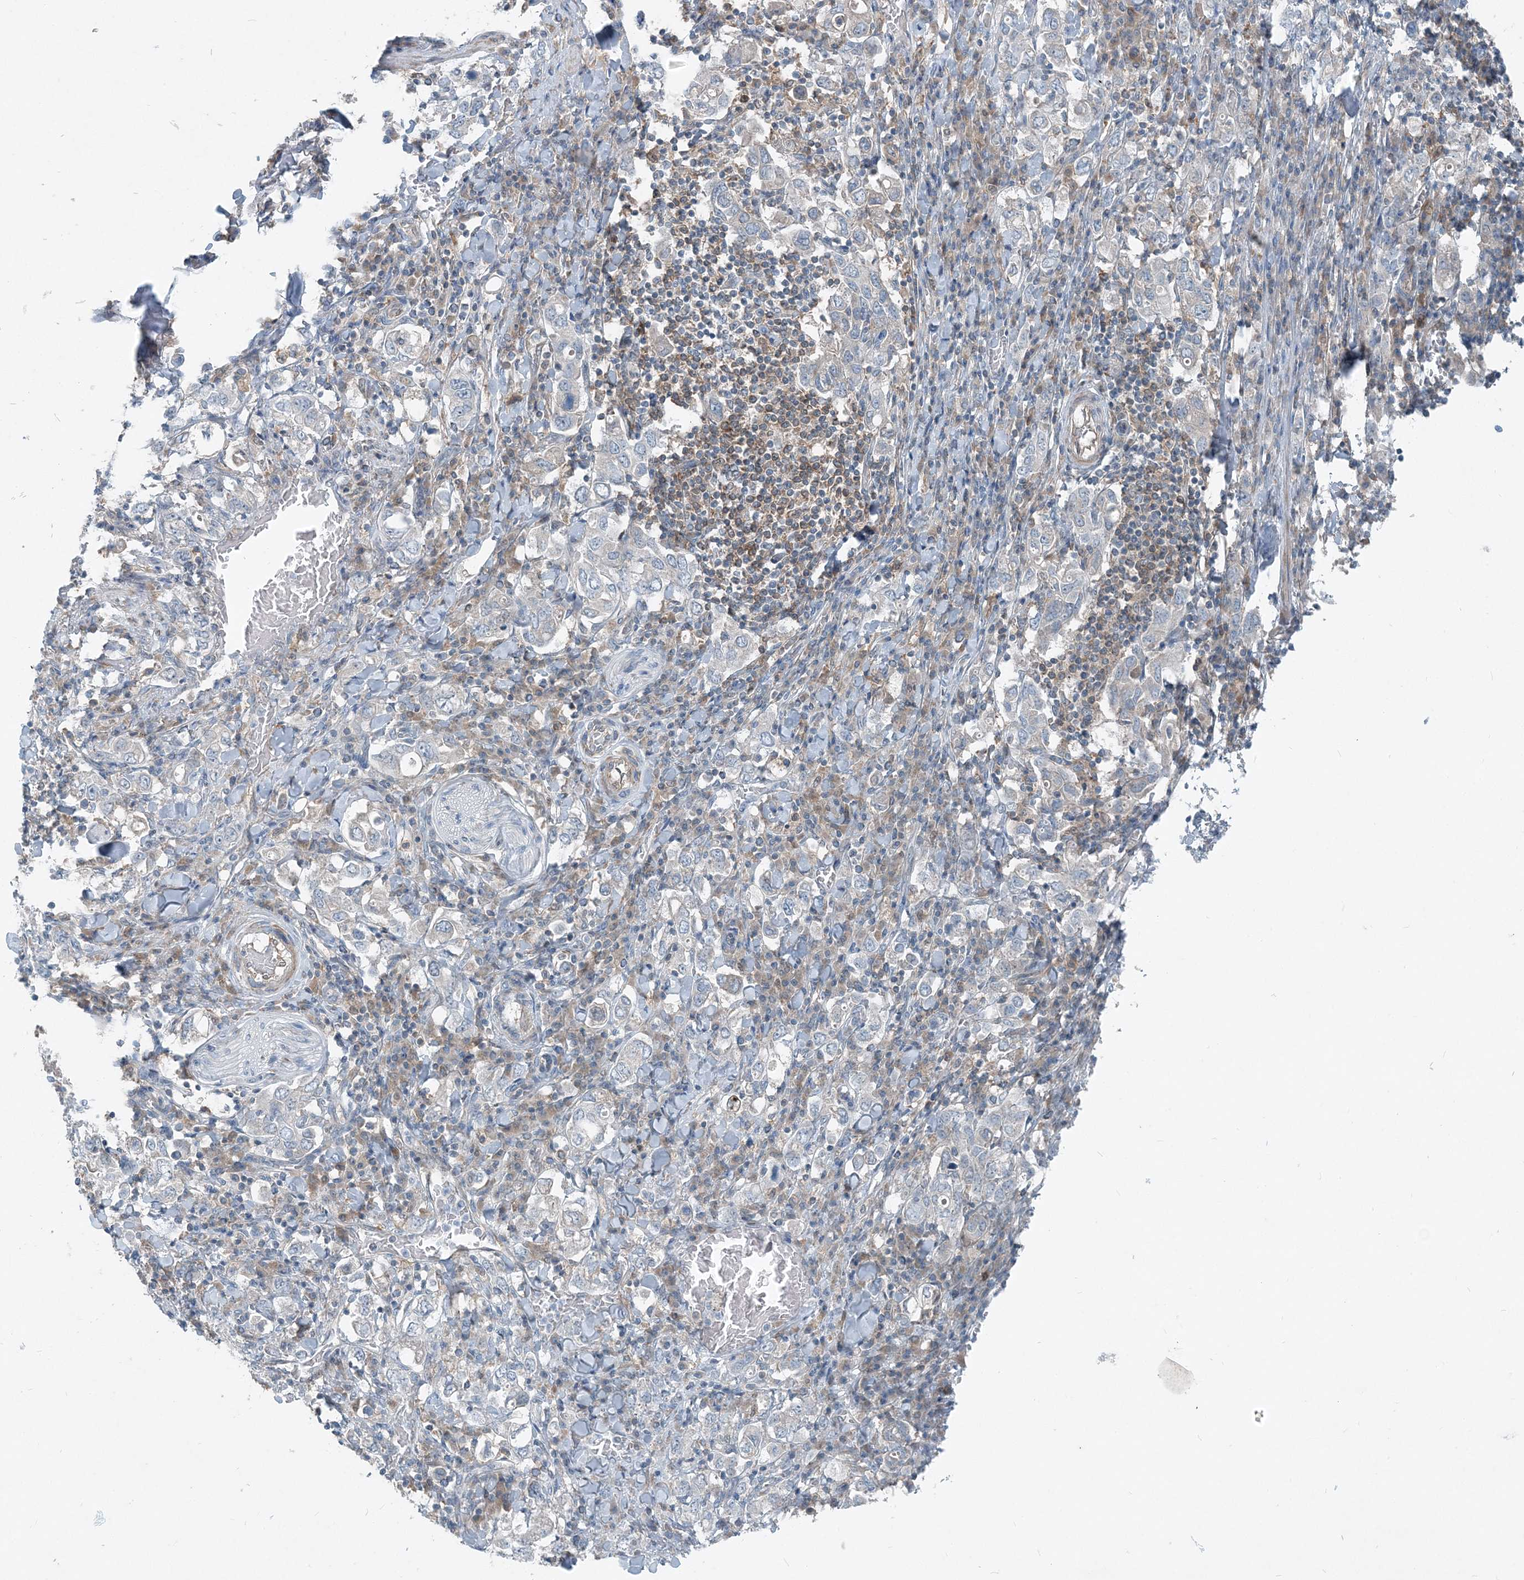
{"staining": {"intensity": "negative", "quantity": "none", "location": "none"}, "tissue": "stomach cancer", "cell_type": "Tumor cells", "image_type": "cancer", "snomed": [{"axis": "morphology", "description": "Adenocarcinoma, NOS"}, {"axis": "topography", "description": "Stomach, upper"}], "caption": "DAB (3,3'-diaminobenzidine) immunohistochemical staining of human stomach cancer (adenocarcinoma) demonstrates no significant expression in tumor cells.", "gene": "ARMH1", "patient": {"sex": "male", "age": 62}}